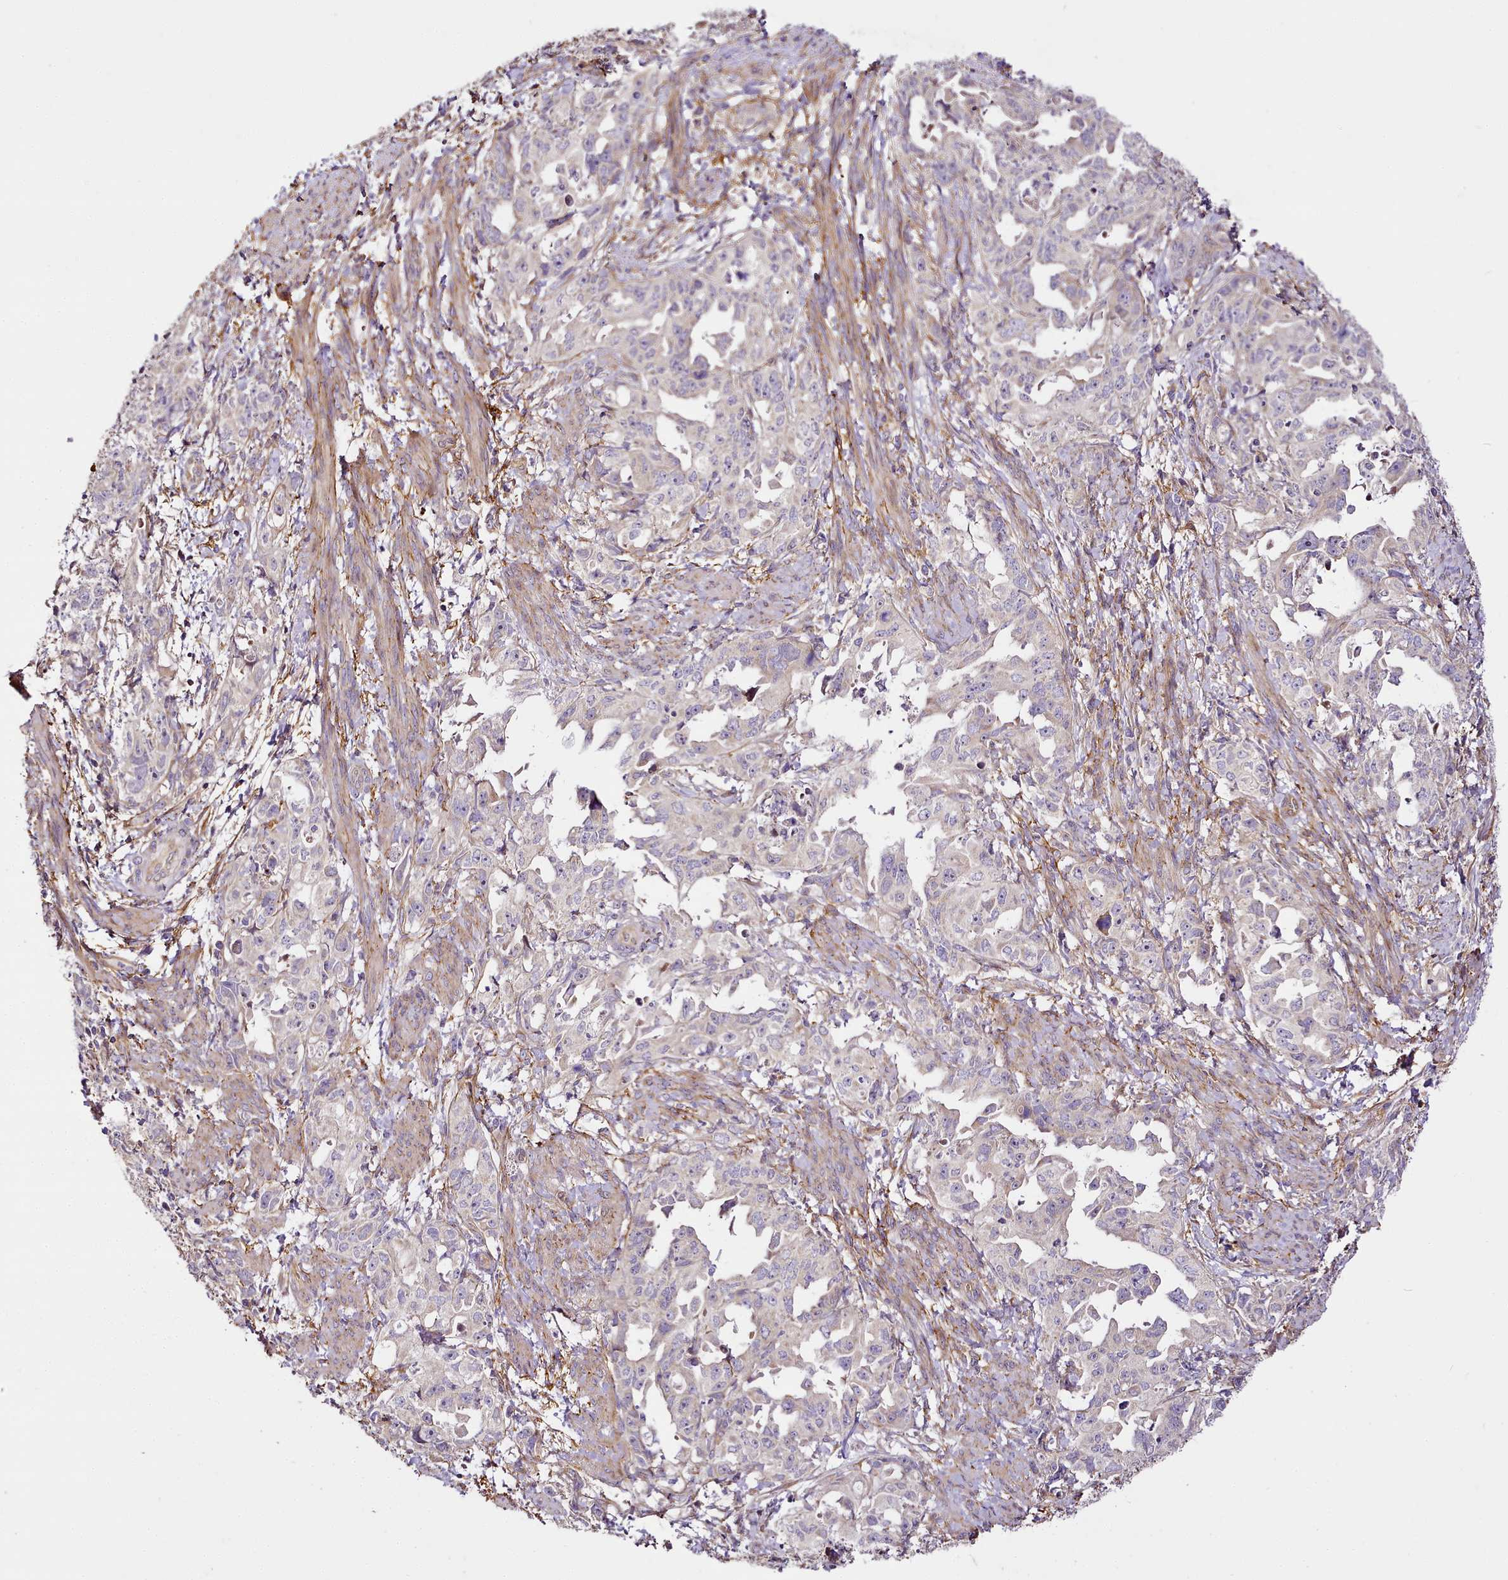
{"staining": {"intensity": "negative", "quantity": "none", "location": "none"}, "tissue": "endometrial cancer", "cell_type": "Tumor cells", "image_type": "cancer", "snomed": [{"axis": "morphology", "description": "Adenocarcinoma, NOS"}, {"axis": "topography", "description": "Endometrium"}], "caption": "IHC image of neoplastic tissue: human adenocarcinoma (endometrial) stained with DAB (3,3'-diaminobenzidine) exhibits no significant protein expression in tumor cells. The staining was performed using DAB to visualize the protein expression in brown, while the nuclei were stained in blue with hematoxylin (Magnification: 20x).", "gene": "NBPF1", "patient": {"sex": "female", "age": 65}}